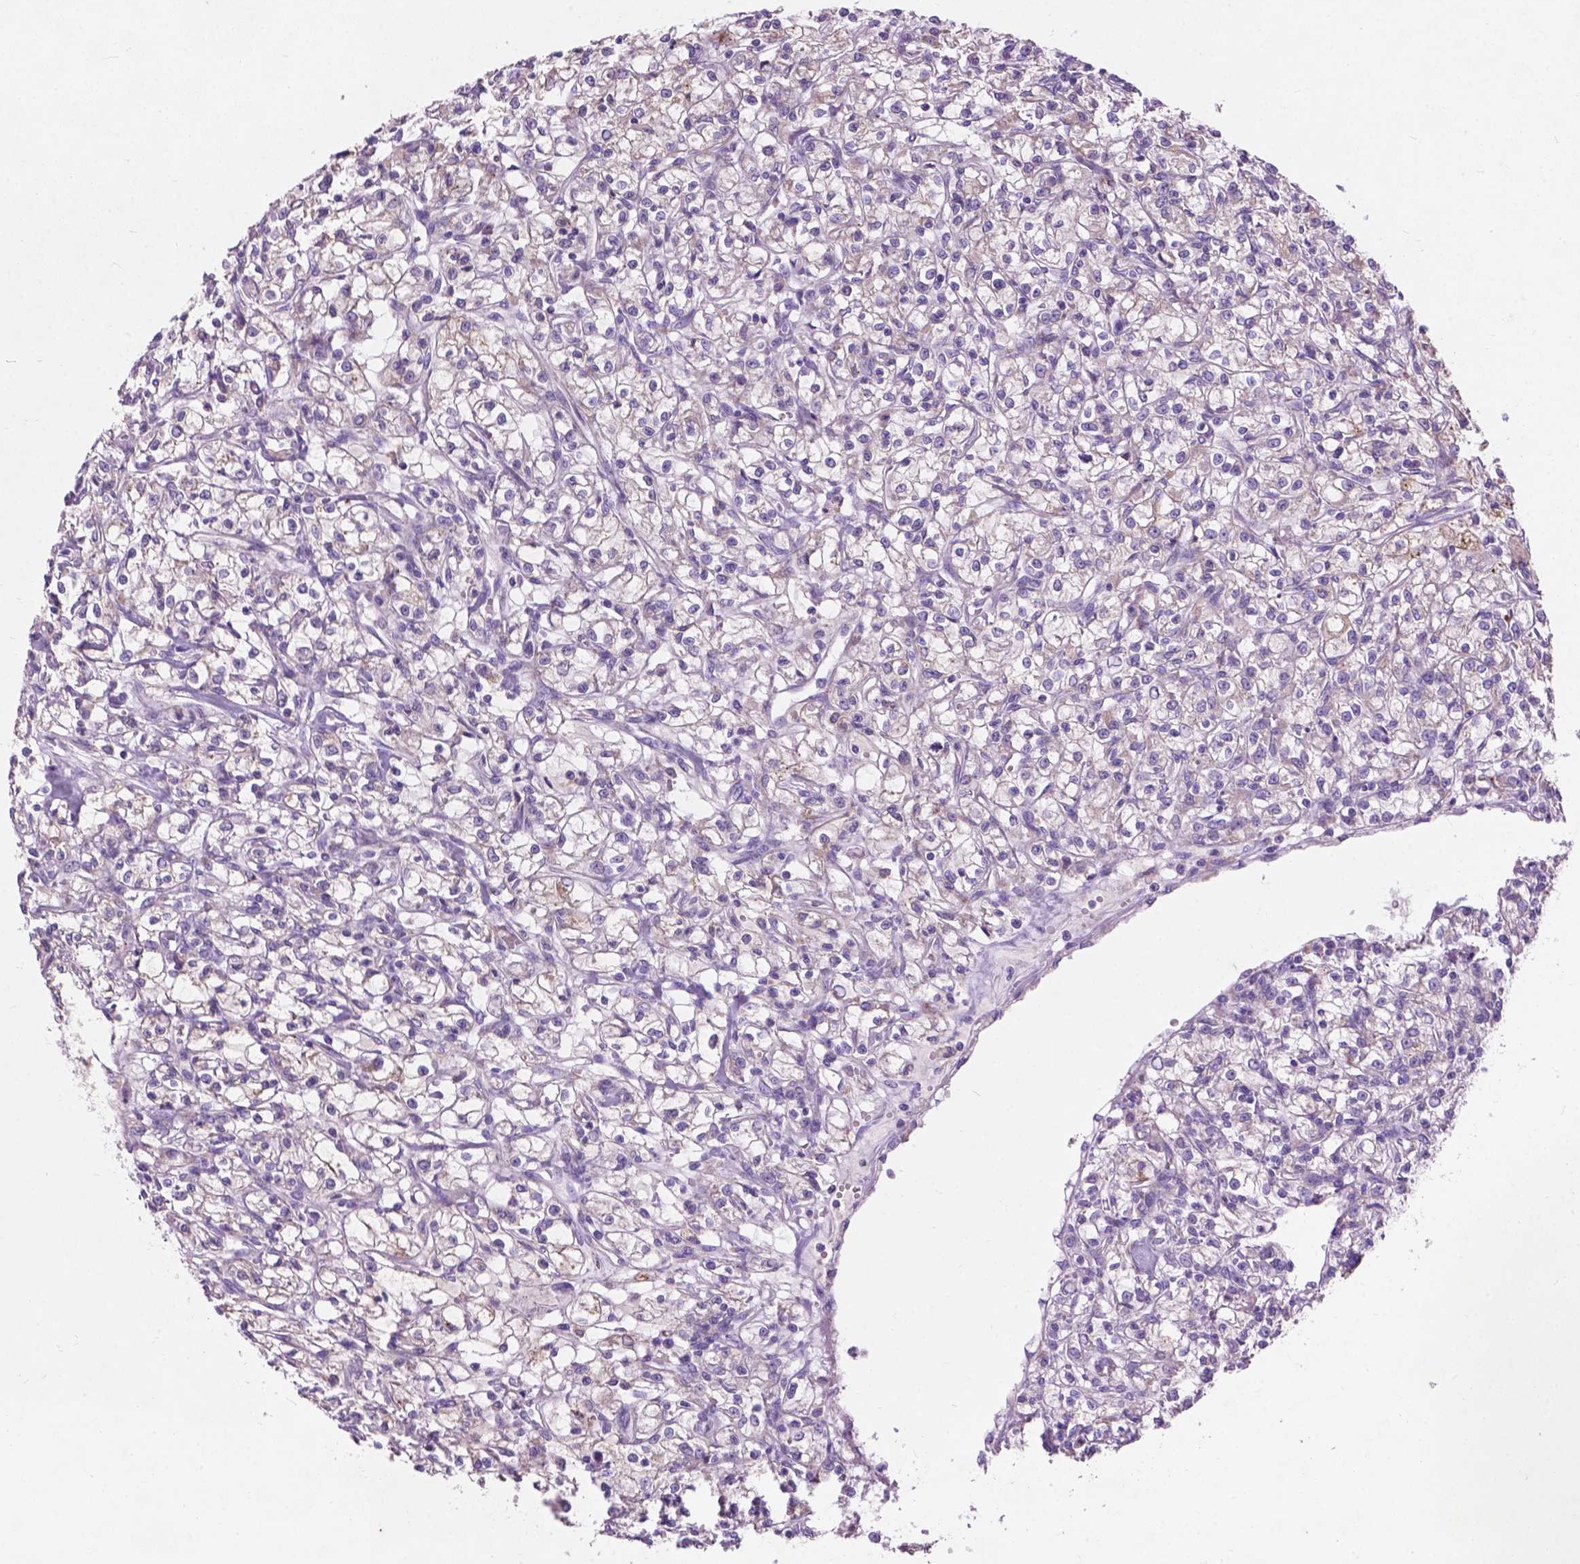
{"staining": {"intensity": "weak", "quantity": "<25%", "location": "cytoplasmic/membranous"}, "tissue": "renal cancer", "cell_type": "Tumor cells", "image_type": "cancer", "snomed": [{"axis": "morphology", "description": "Adenocarcinoma, NOS"}, {"axis": "topography", "description": "Kidney"}], "caption": "This is an immunohistochemistry (IHC) photomicrograph of adenocarcinoma (renal). There is no positivity in tumor cells.", "gene": "NOXO1", "patient": {"sex": "female", "age": 59}}